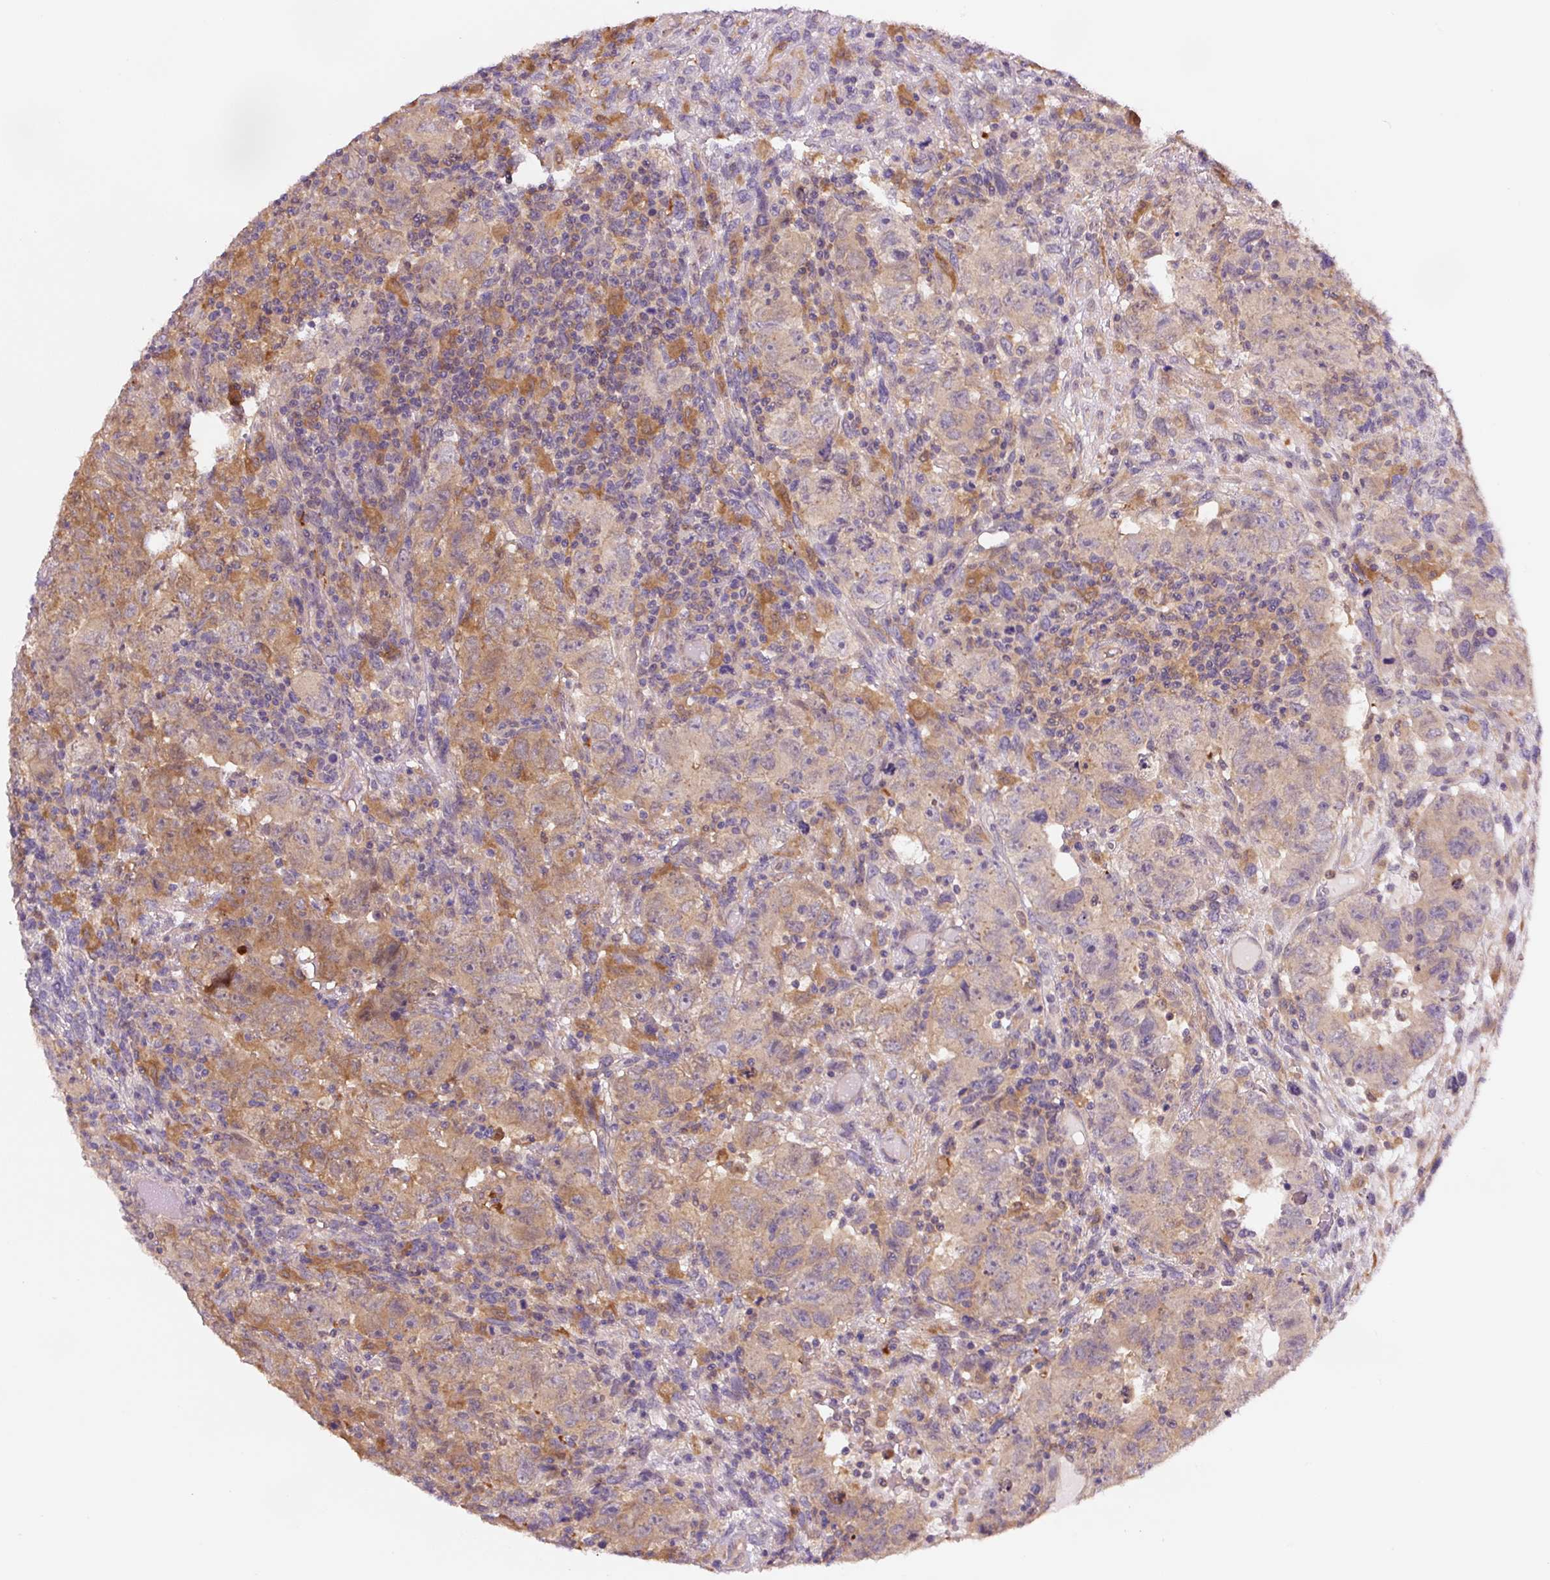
{"staining": {"intensity": "moderate", "quantity": "25%-75%", "location": "cytoplasmic/membranous"}, "tissue": "testis cancer", "cell_type": "Tumor cells", "image_type": "cancer", "snomed": [{"axis": "morphology", "description": "Carcinoma, Embryonal, NOS"}, {"axis": "topography", "description": "Testis"}], "caption": "Immunohistochemical staining of testis cancer (embryonal carcinoma) shows medium levels of moderate cytoplasmic/membranous protein staining in approximately 25%-75% of tumor cells. The staining was performed using DAB (3,3'-diaminobenzidine), with brown indicating positive protein expression. Nuclei are stained blue with hematoxylin.", "gene": "SPSB2", "patient": {"sex": "male", "age": 24}}